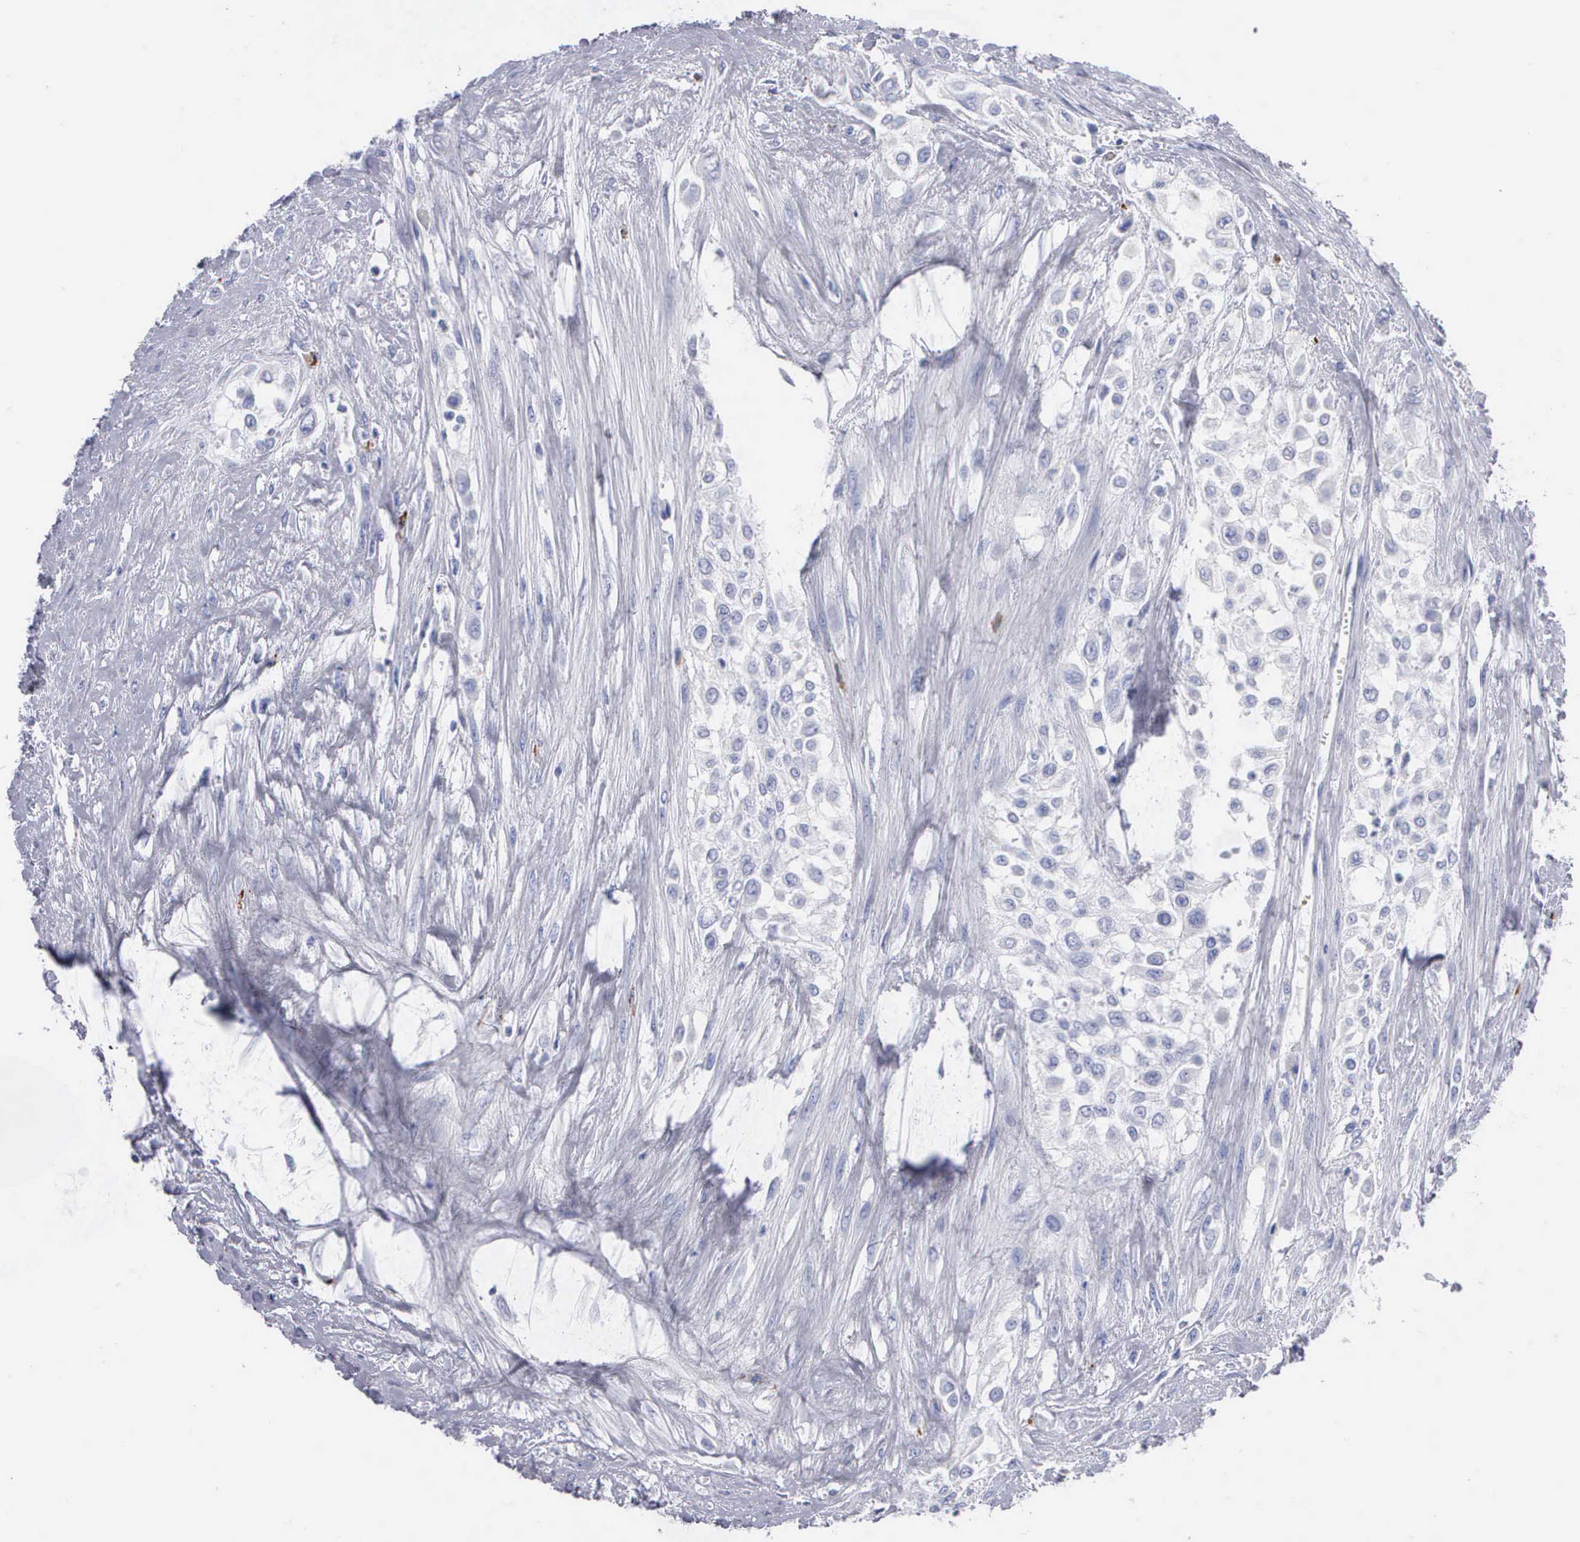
{"staining": {"intensity": "negative", "quantity": "none", "location": "none"}, "tissue": "urothelial cancer", "cell_type": "Tumor cells", "image_type": "cancer", "snomed": [{"axis": "morphology", "description": "Urothelial carcinoma, High grade"}, {"axis": "topography", "description": "Urinary bladder"}], "caption": "Urothelial cancer stained for a protein using immunohistochemistry exhibits no expression tumor cells.", "gene": "CTSL", "patient": {"sex": "male", "age": 57}}